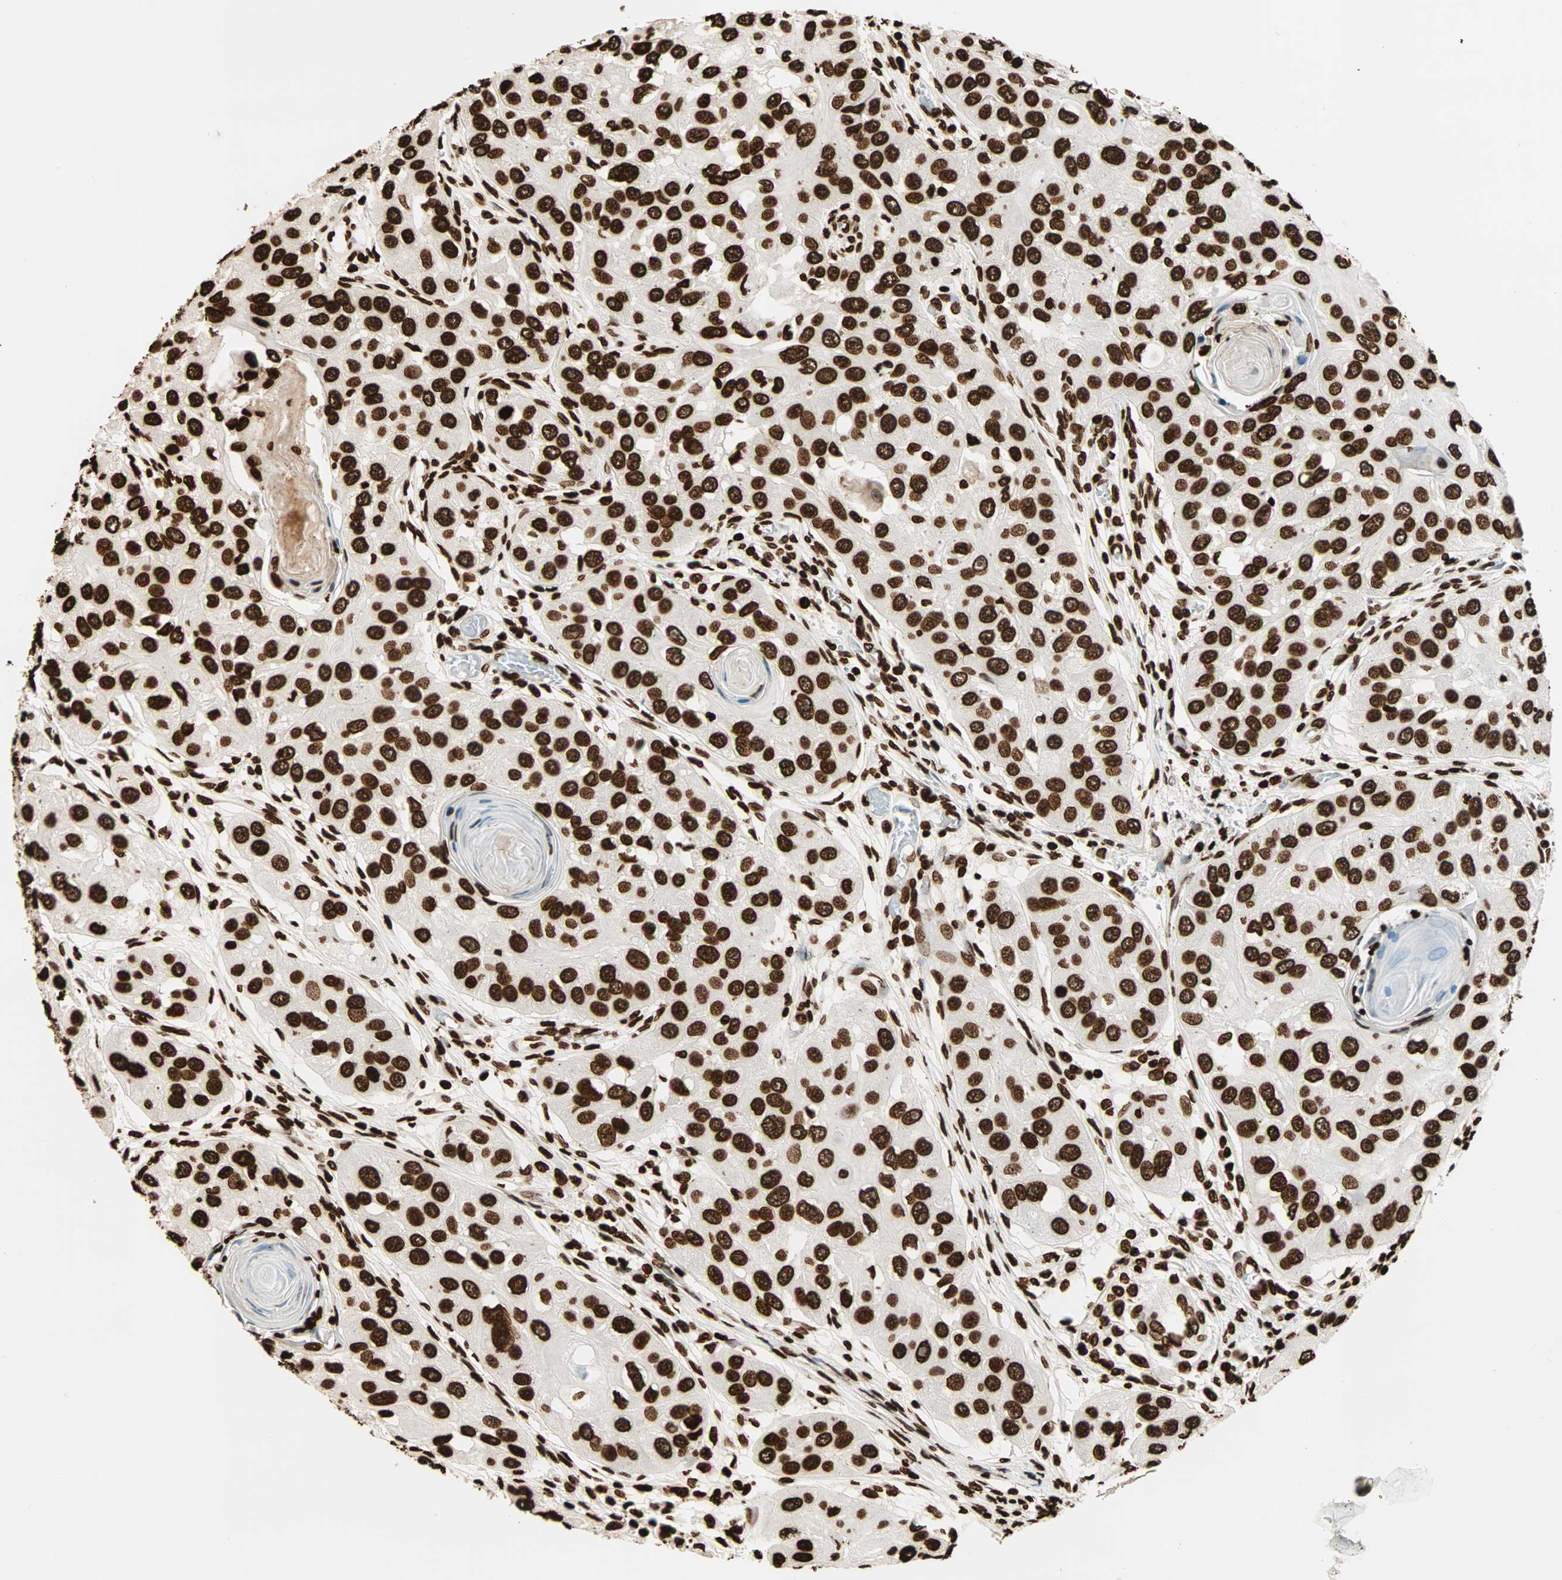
{"staining": {"intensity": "strong", "quantity": ">75%", "location": "nuclear"}, "tissue": "head and neck cancer", "cell_type": "Tumor cells", "image_type": "cancer", "snomed": [{"axis": "morphology", "description": "Normal tissue, NOS"}, {"axis": "morphology", "description": "Squamous cell carcinoma, NOS"}, {"axis": "topography", "description": "Skeletal muscle"}, {"axis": "topography", "description": "Head-Neck"}], "caption": "Human head and neck cancer (squamous cell carcinoma) stained for a protein (brown) exhibits strong nuclear positive staining in approximately >75% of tumor cells.", "gene": "GLI2", "patient": {"sex": "male", "age": 51}}